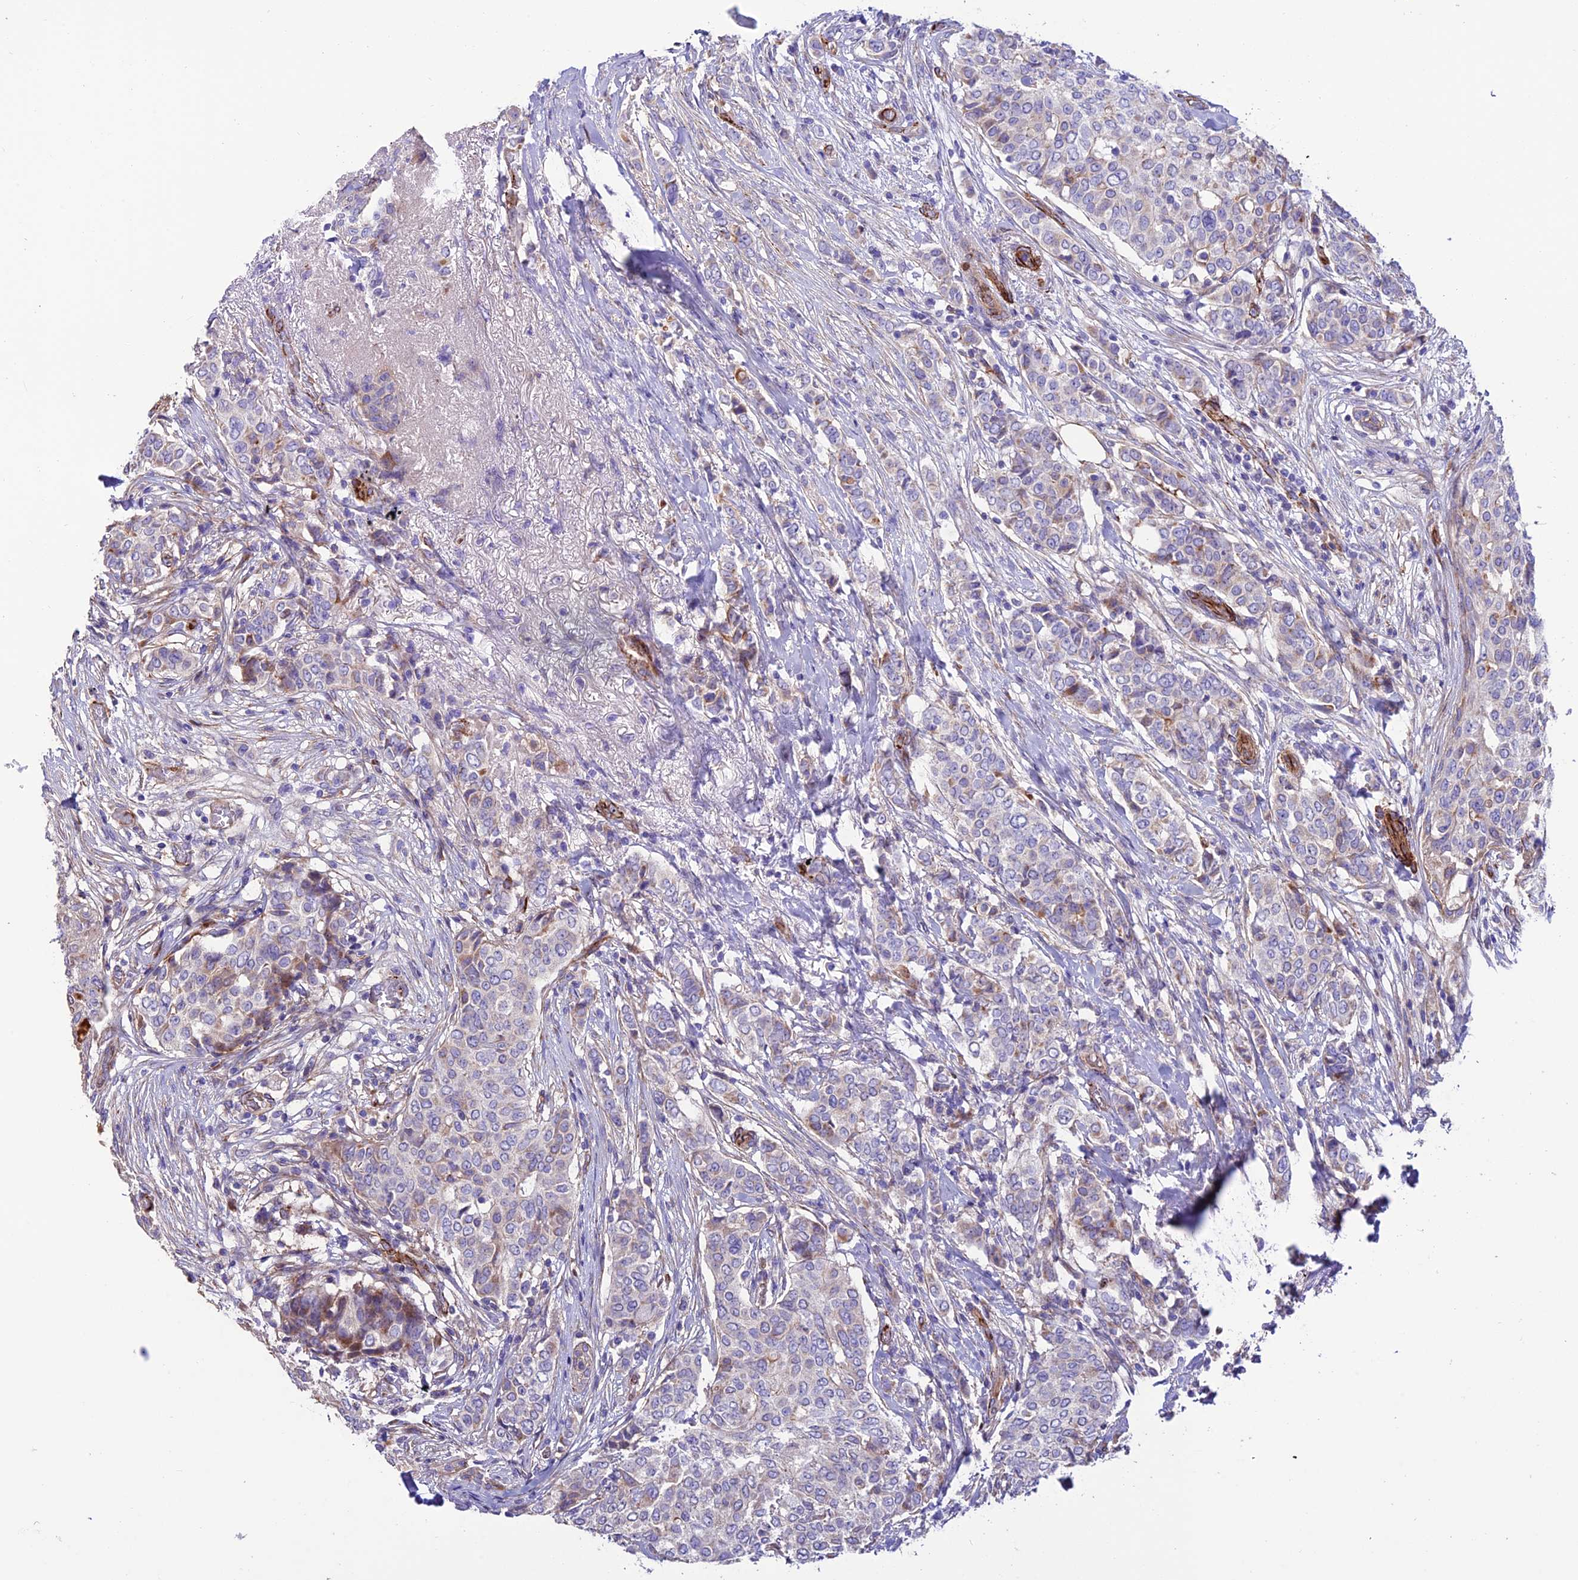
{"staining": {"intensity": "weak", "quantity": "<25%", "location": "cytoplasmic/membranous"}, "tissue": "breast cancer", "cell_type": "Tumor cells", "image_type": "cancer", "snomed": [{"axis": "morphology", "description": "Lobular carcinoma"}, {"axis": "topography", "description": "Breast"}], "caption": "A micrograph of lobular carcinoma (breast) stained for a protein shows no brown staining in tumor cells. (Immunohistochemistry (ihc), brightfield microscopy, high magnification).", "gene": "REX1BD", "patient": {"sex": "female", "age": 51}}